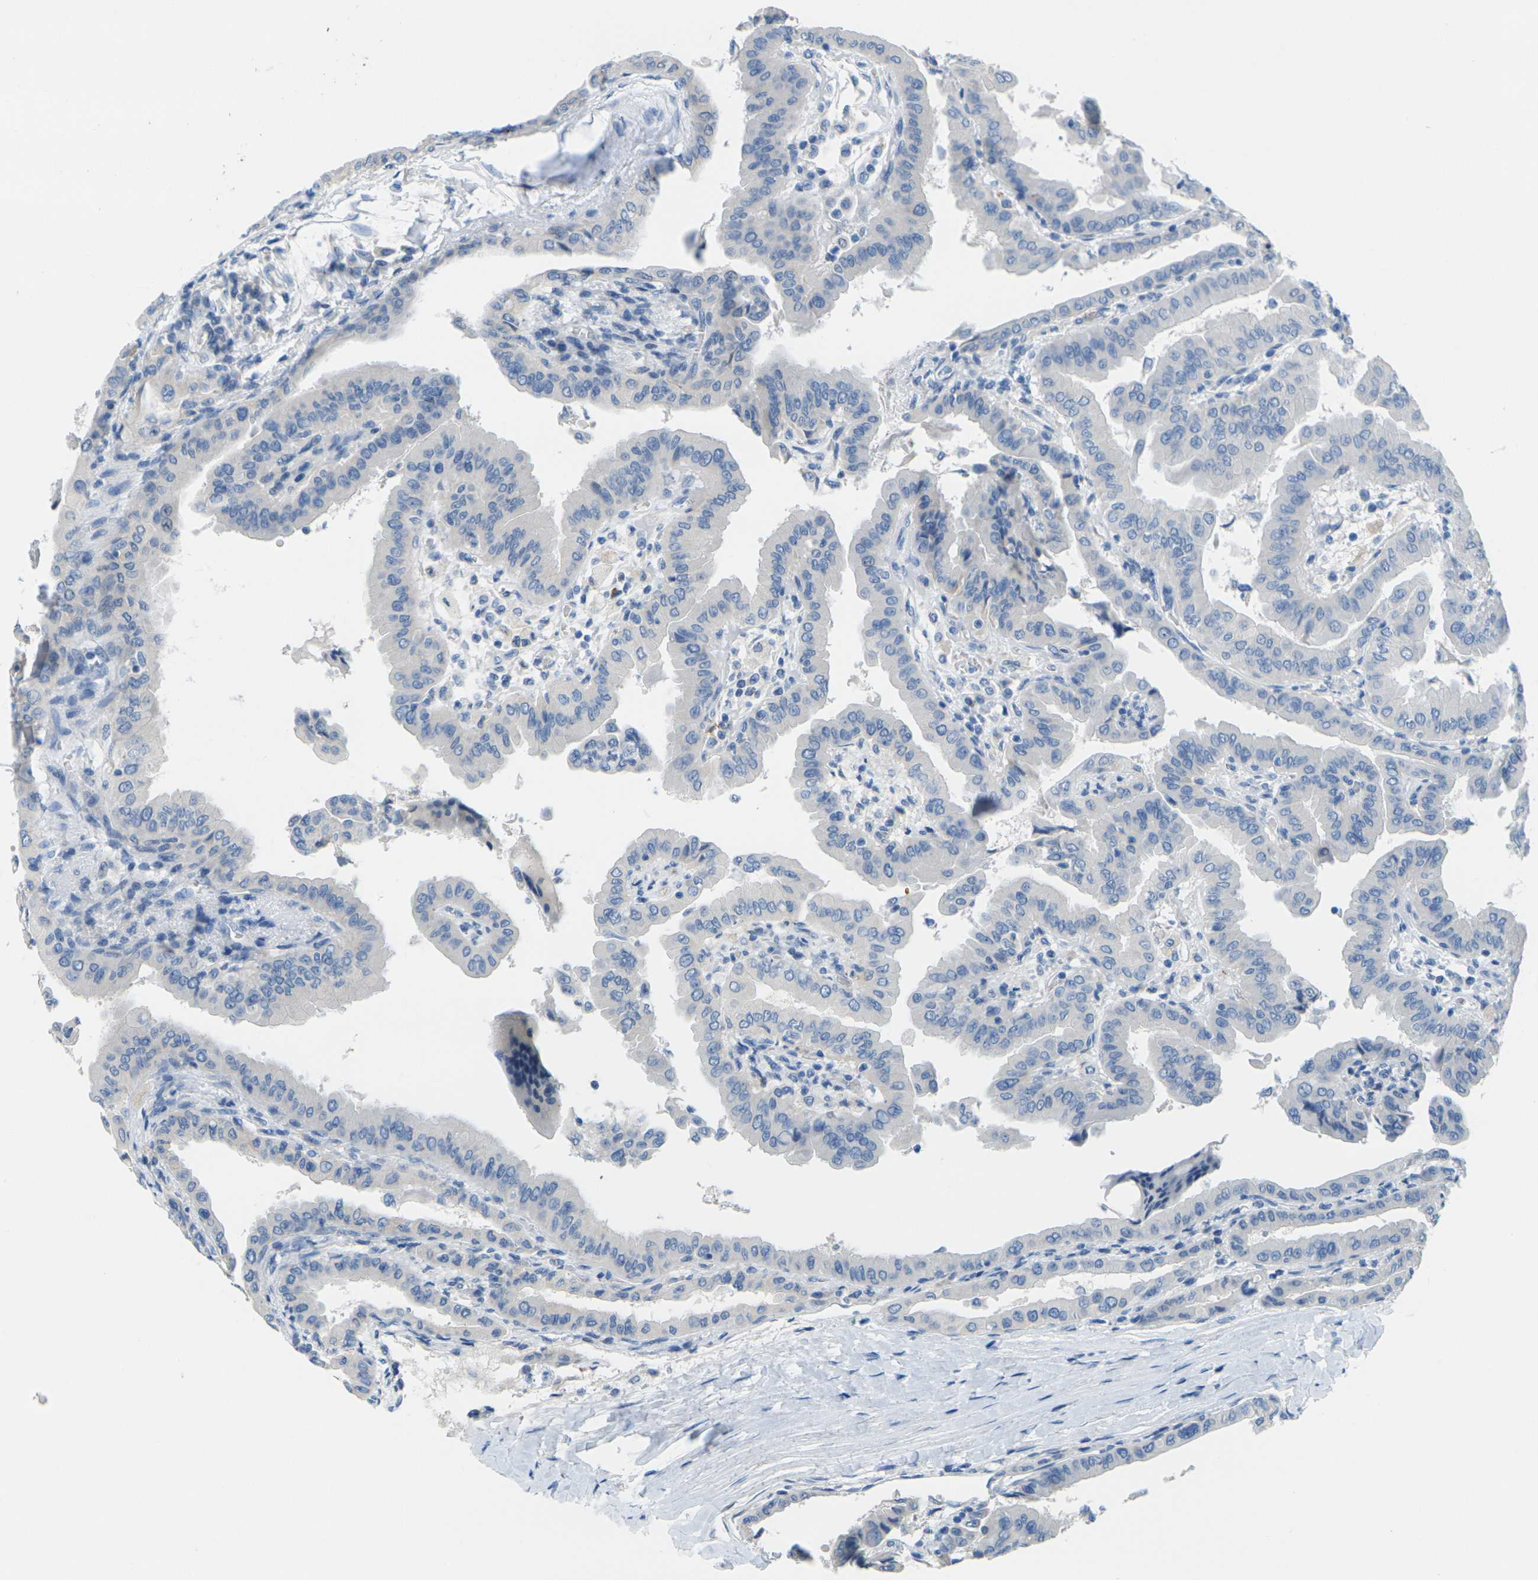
{"staining": {"intensity": "negative", "quantity": "none", "location": "none"}, "tissue": "thyroid cancer", "cell_type": "Tumor cells", "image_type": "cancer", "snomed": [{"axis": "morphology", "description": "Papillary adenocarcinoma, NOS"}, {"axis": "topography", "description": "Thyroid gland"}], "caption": "Immunohistochemical staining of human thyroid papillary adenocarcinoma reveals no significant staining in tumor cells. Brightfield microscopy of immunohistochemistry (IHC) stained with DAB (3,3'-diaminobenzidine) (brown) and hematoxylin (blue), captured at high magnification.", "gene": "CYP2C8", "patient": {"sex": "male", "age": 33}}